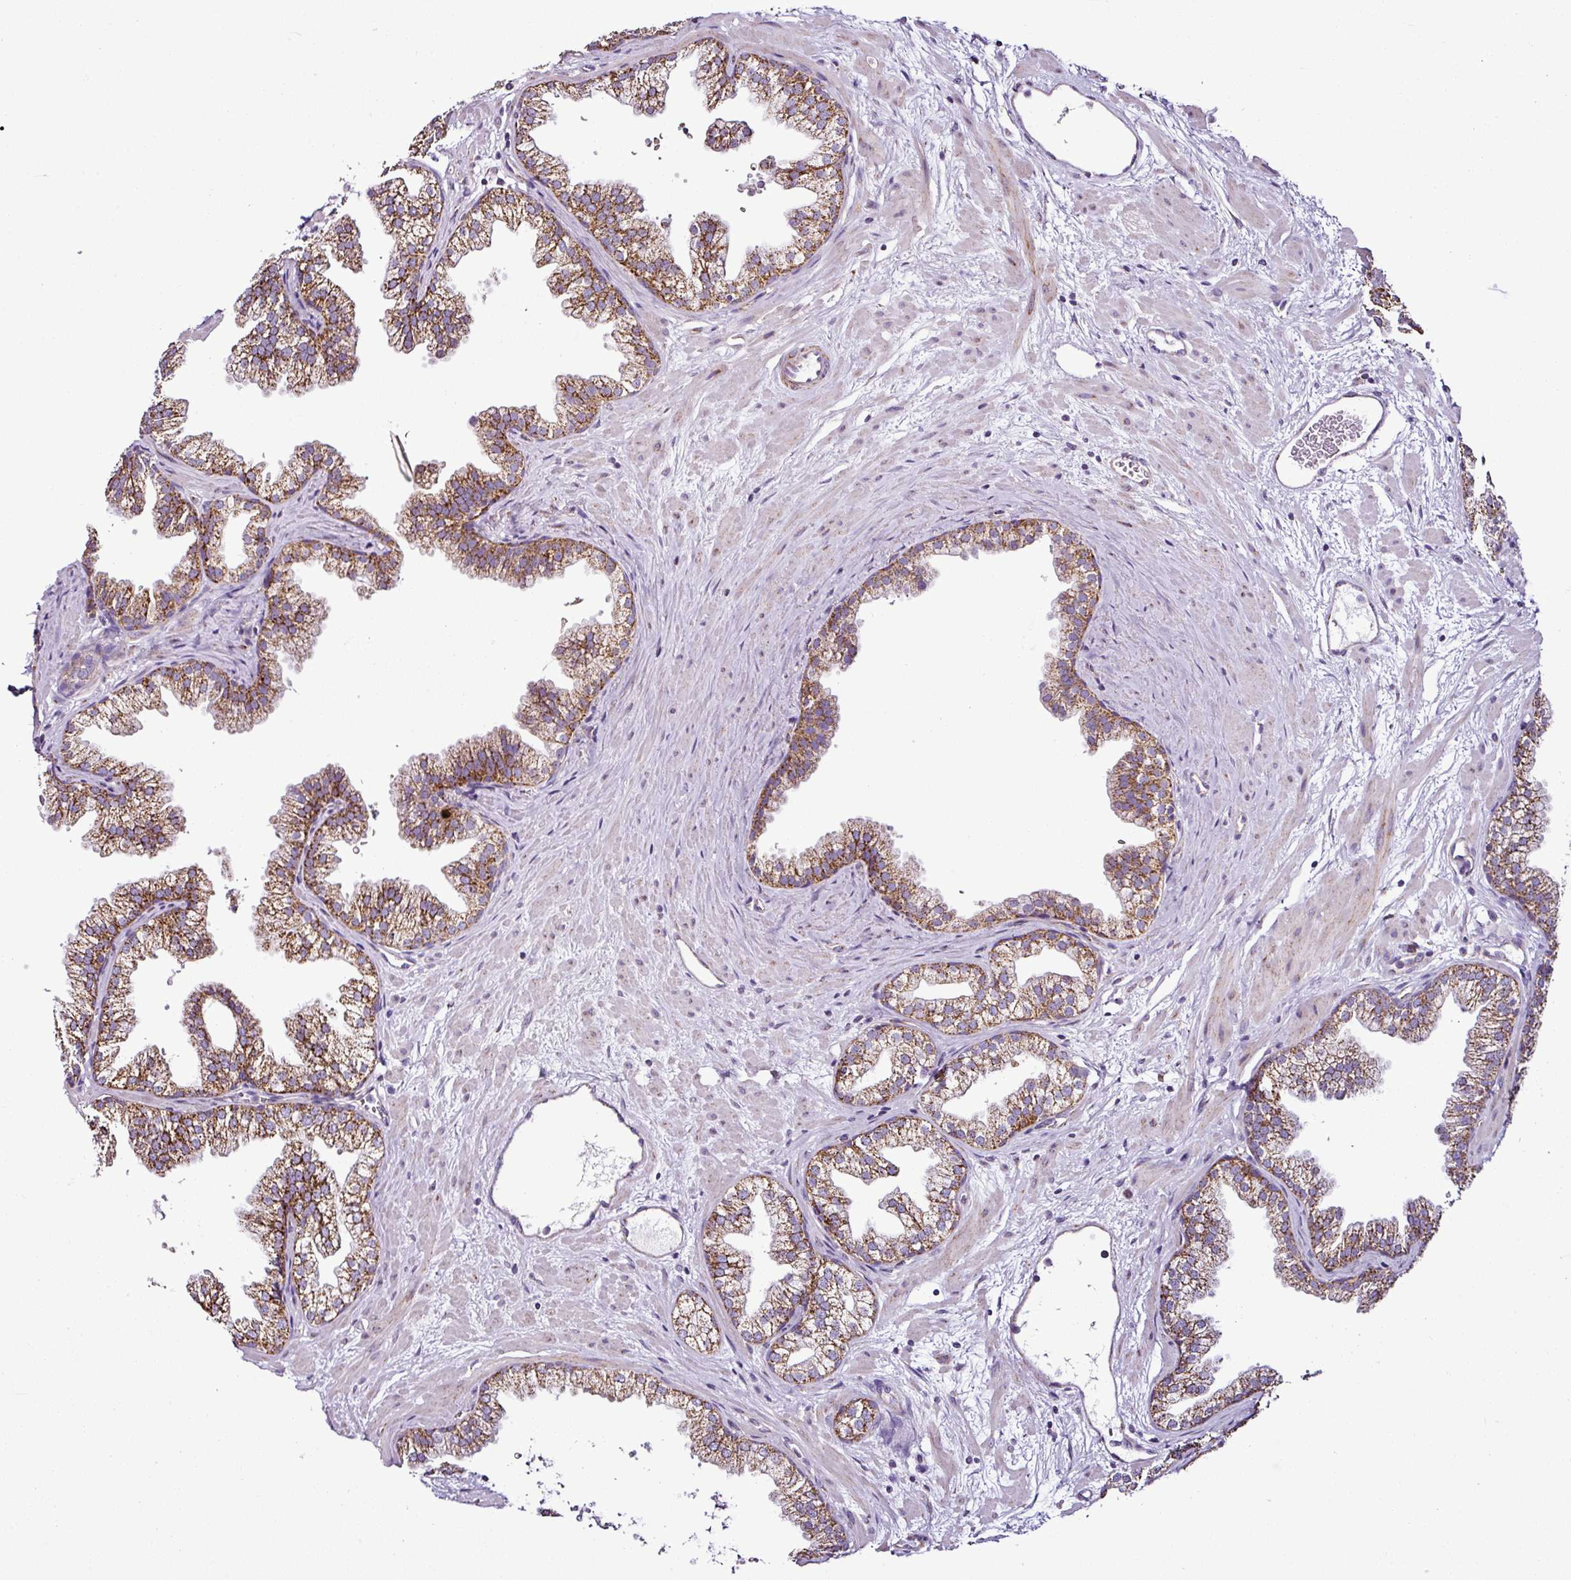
{"staining": {"intensity": "strong", "quantity": "25%-75%", "location": "cytoplasmic/membranous"}, "tissue": "prostate", "cell_type": "Glandular cells", "image_type": "normal", "snomed": [{"axis": "morphology", "description": "Normal tissue, NOS"}, {"axis": "topography", "description": "Prostate"}], "caption": "Immunohistochemical staining of normal human prostate exhibits 25%-75% levels of strong cytoplasmic/membranous protein expression in approximately 25%-75% of glandular cells.", "gene": "DPAGT1", "patient": {"sex": "male", "age": 37}}